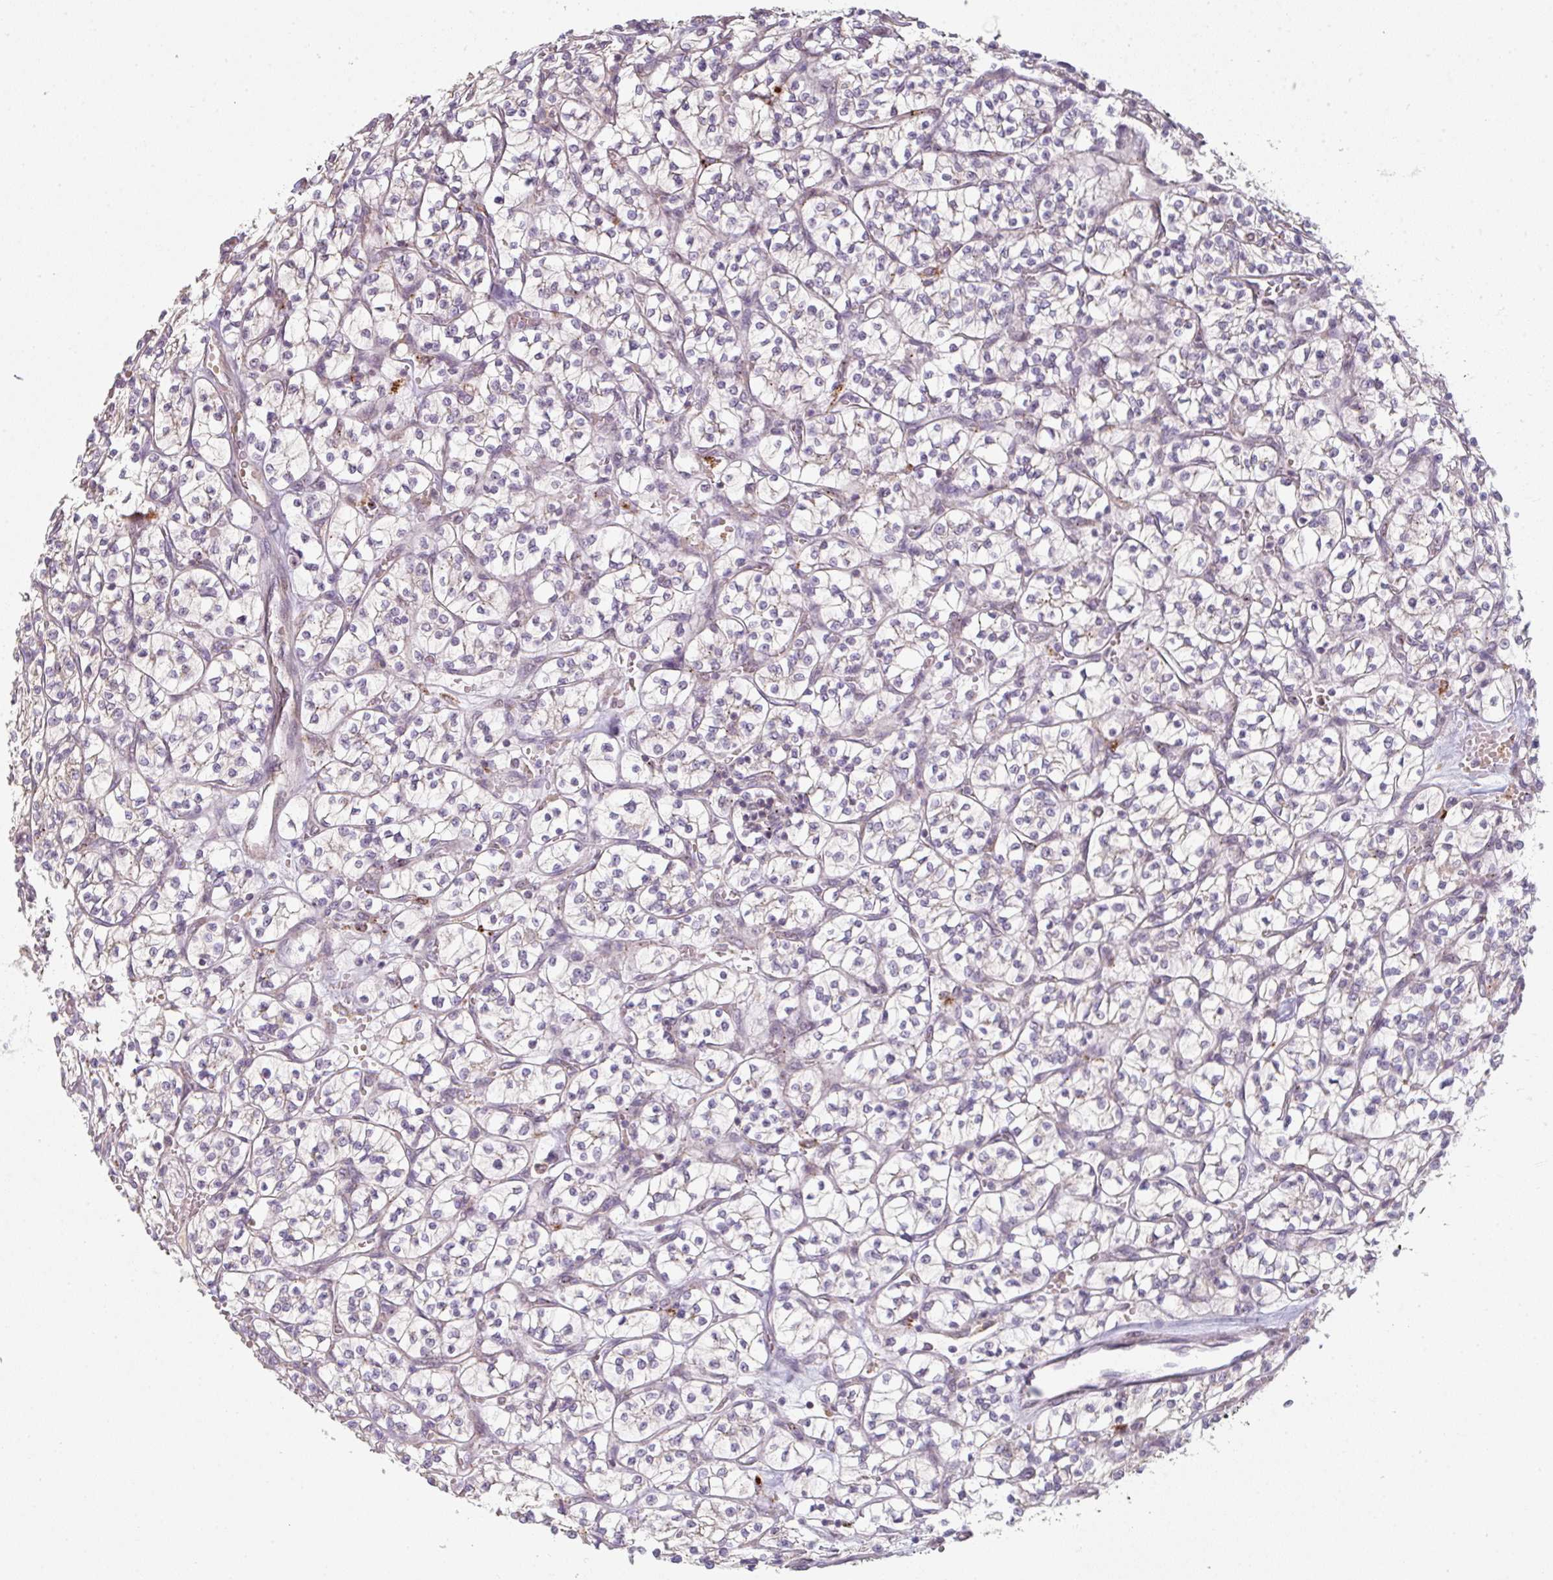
{"staining": {"intensity": "negative", "quantity": "none", "location": "none"}, "tissue": "renal cancer", "cell_type": "Tumor cells", "image_type": "cancer", "snomed": [{"axis": "morphology", "description": "Adenocarcinoma, NOS"}, {"axis": "topography", "description": "Kidney"}], "caption": "High power microscopy micrograph of an immunohistochemistry image of renal adenocarcinoma, revealing no significant staining in tumor cells.", "gene": "TMEM237", "patient": {"sex": "female", "age": 64}}